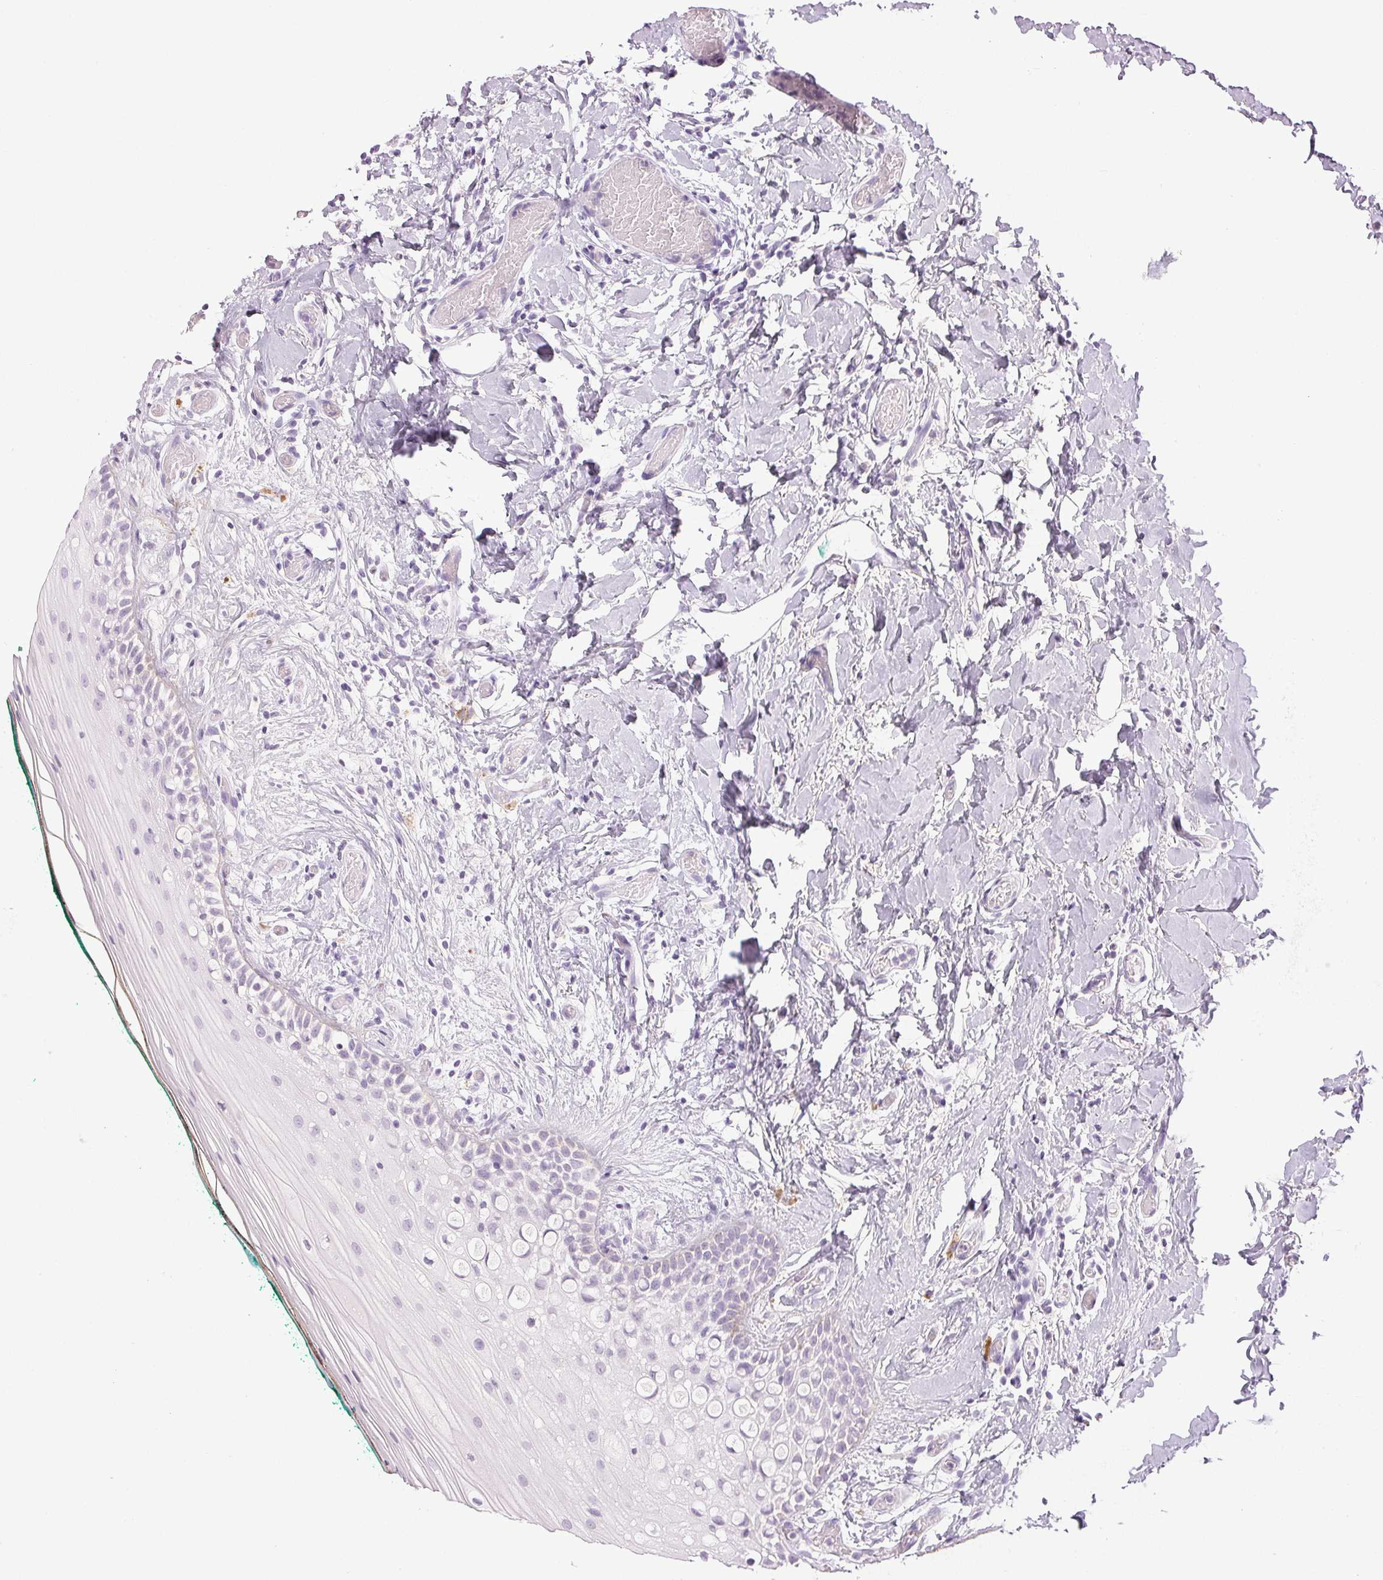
{"staining": {"intensity": "negative", "quantity": "none", "location": "none"}, "tissue": "oral mucosa", "cell_type": "Squamous epithelial cells", "image_type": "normal", "snomed": [{"axis": "morphology", "description": "Normal tissue, NOS"}, {"axis": "topography", "description": "Oral tissue"}], "caption": "A micrograph of oral mucosa stained for a protein displays no brown staining in squamous epithelial cells. The staining is performed using DAB brown chromogen with nuclei counter-stained in using hematoxylin.", "gene": "COL7A1", "patient": {"sex": "female", "age": 83}}